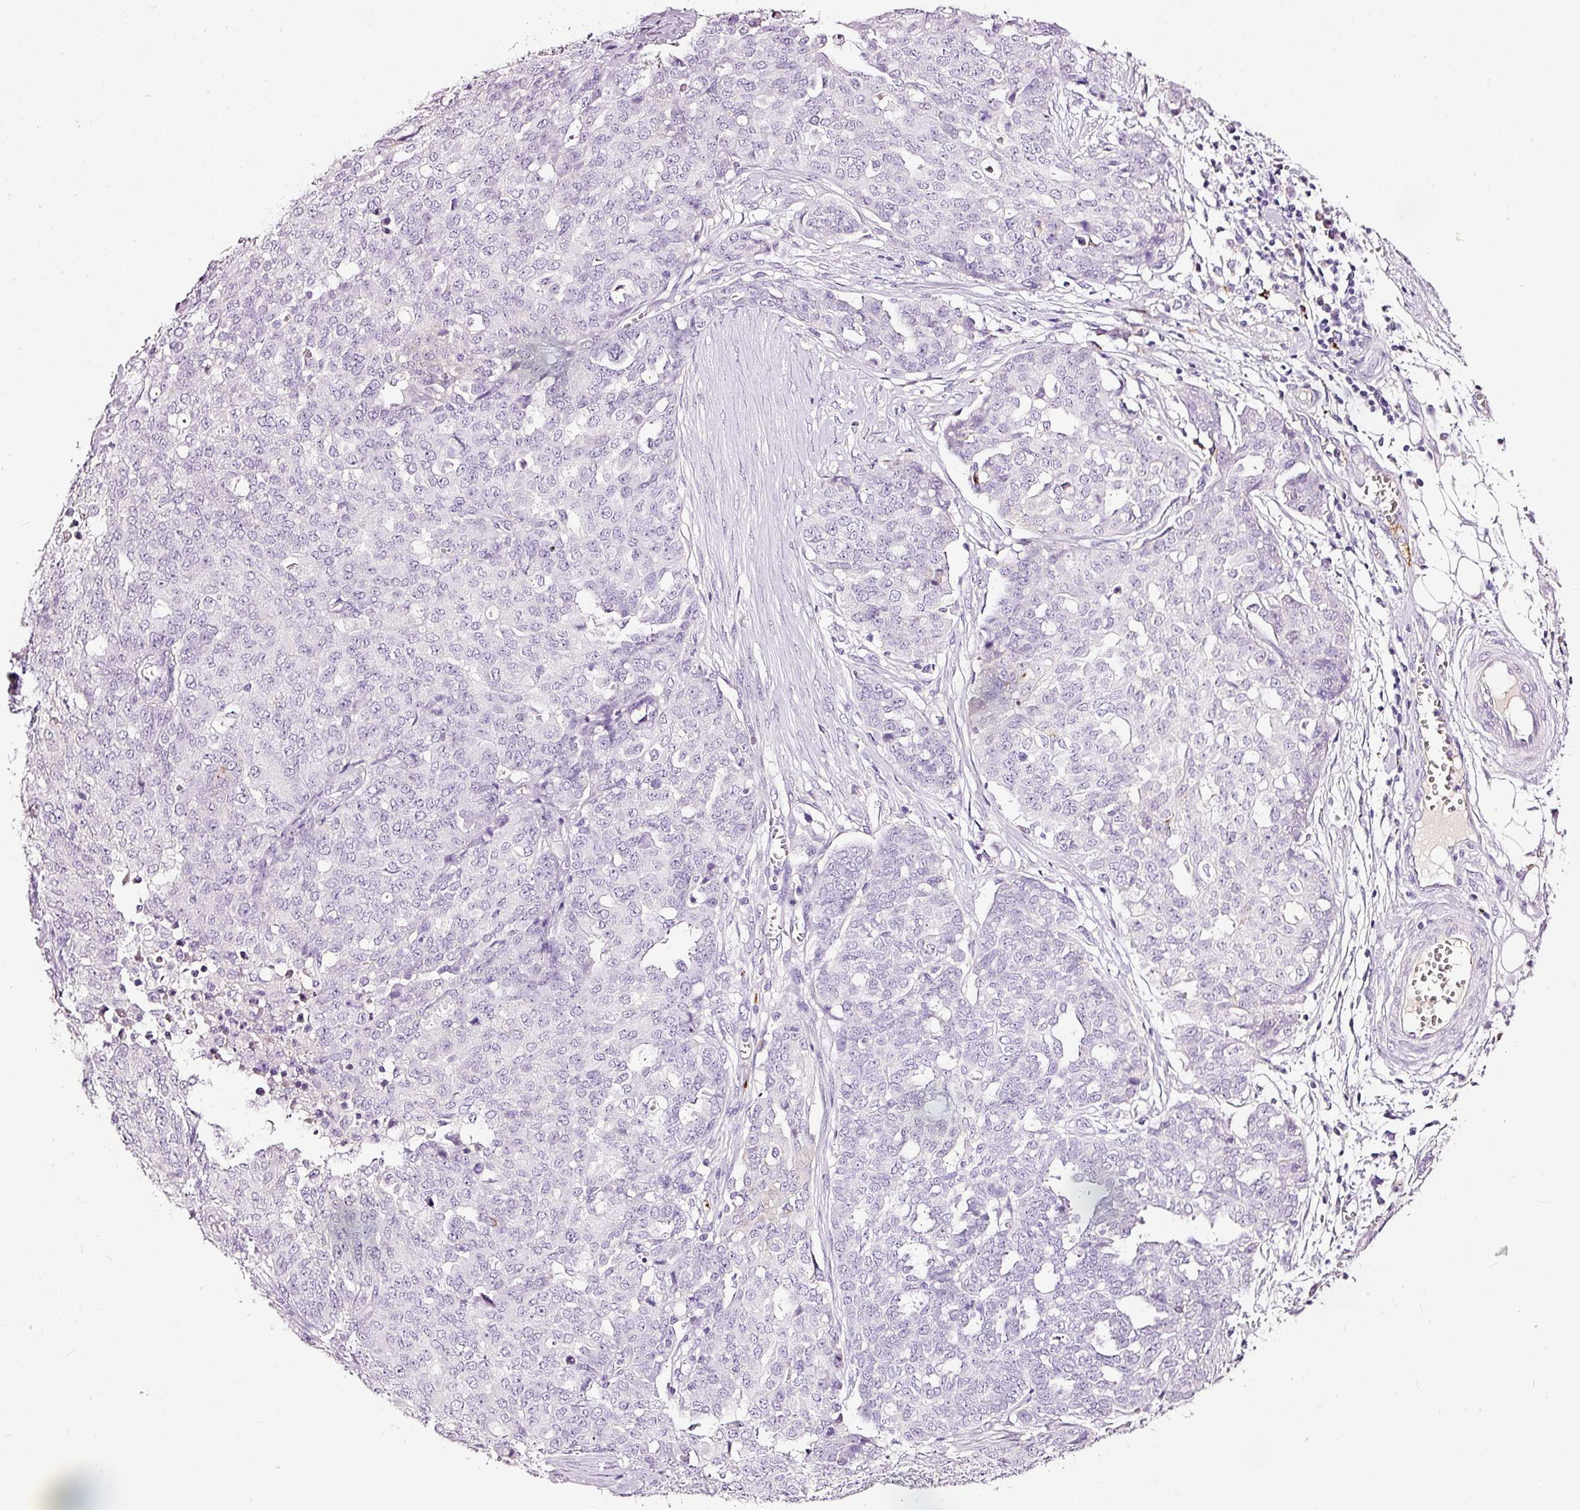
{"staining": {"intensity": "negative", "quantity": "none", "location": "none"}, "tissue": "ovarian cancer", "cell_type": "Tumor cells", "image_type": "cancer", "snomed": [{"axis": "morphology", "description": "Cystadenocarcinoma, serous, NOS"}, {"axis": "topography", "description": "Soft tissue"}, {"axis": "topography", "description": "Ovary"}], "caption": "There is no significant expression in tumor cells of serous cystadenocarcinoma (ovarian).", "gene": "LAMP3", "patient": {"sex": "female", "age": 57}}